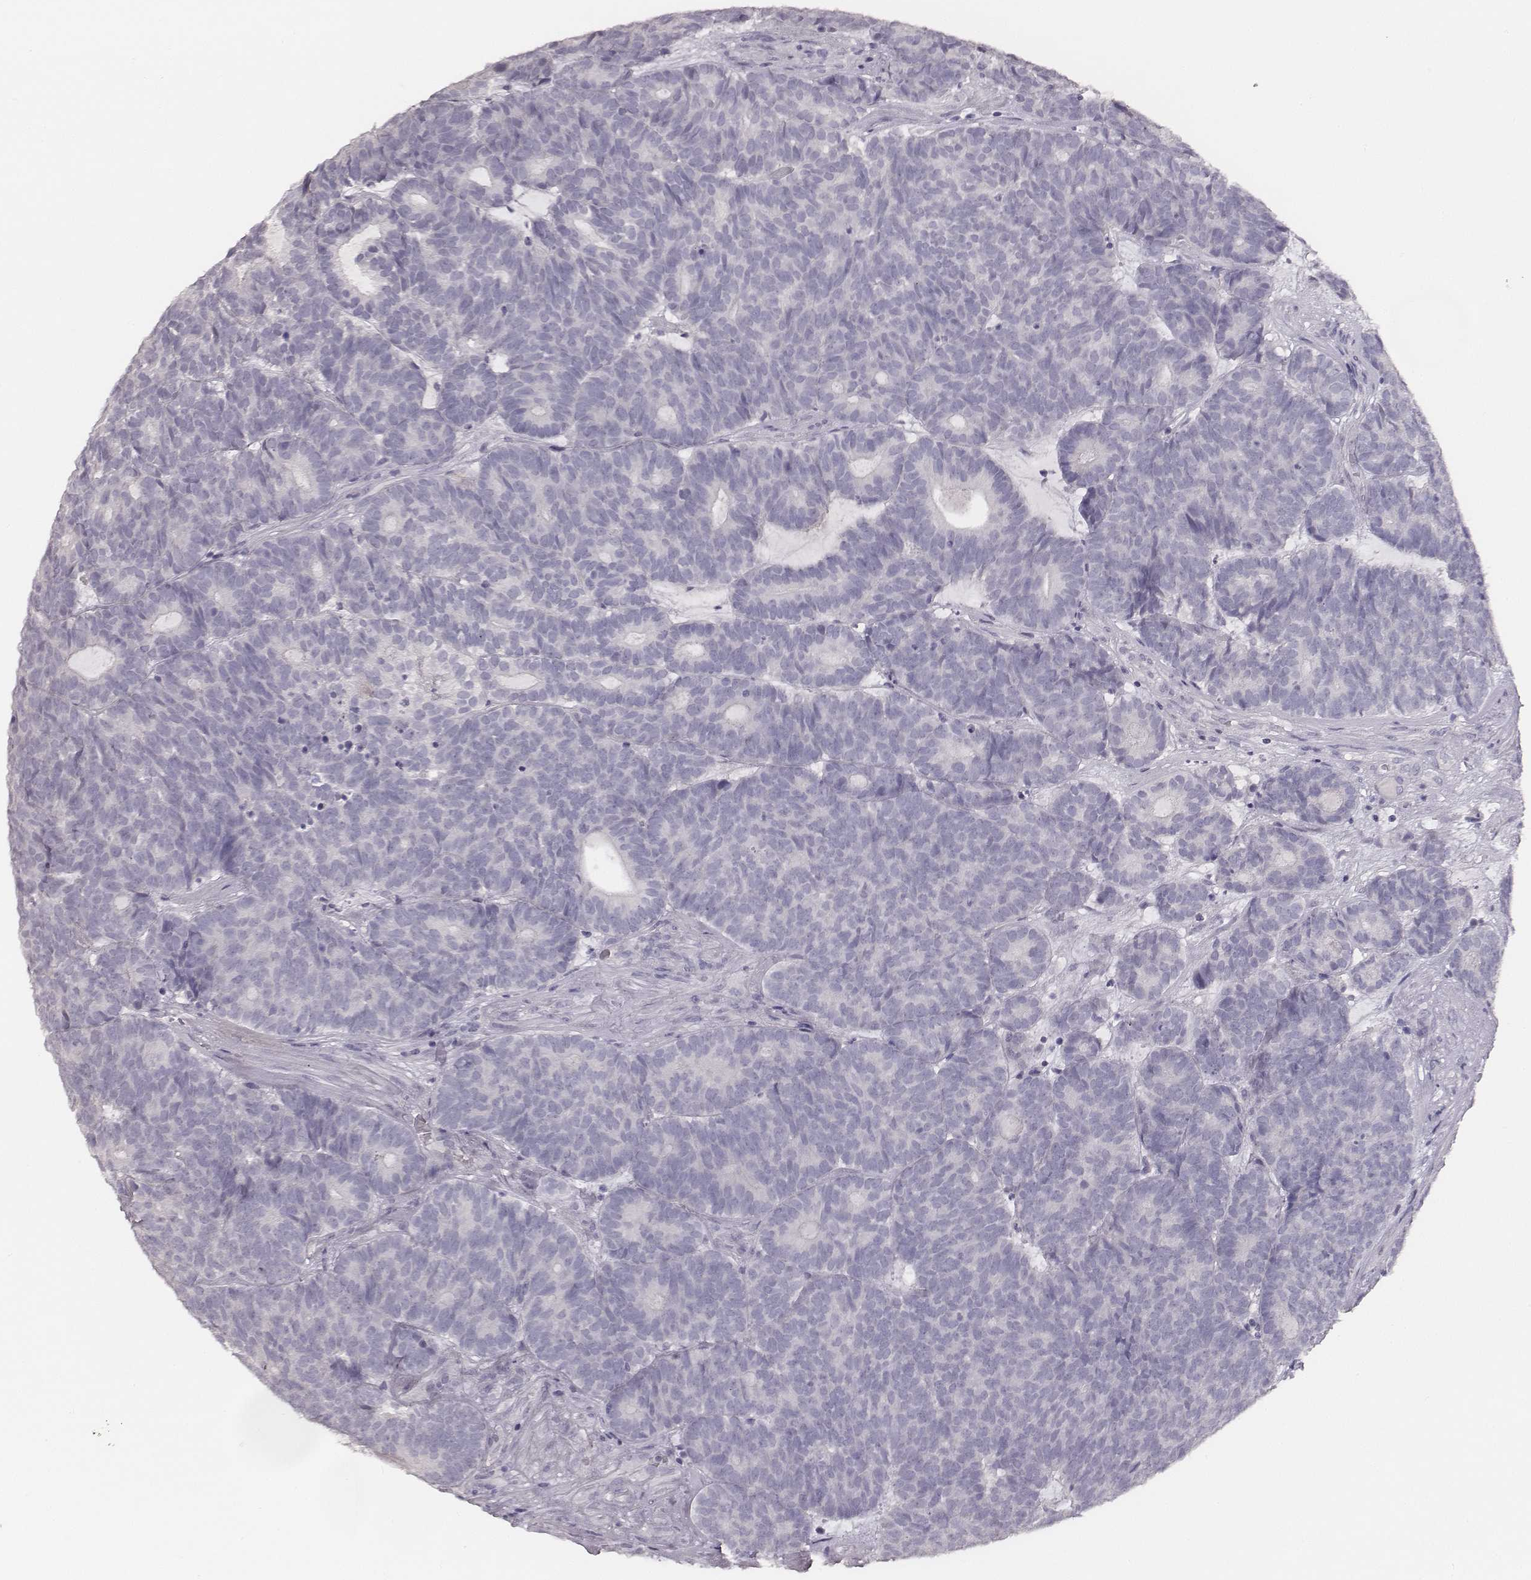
{"staining": {"intensity": "negative", "quantity": "none", "location": "none"}, "tissue": "head and neck cancer", "cell_type": "Tumor cells", "image_type": "cancer", "snomed": [{"axis": "morphology", "description": "Adenocarcinoma, NOS"}, {"axis": "topography", "description": "Head-Neck"}], "caption": "Tumor cells are negative for brown protein staining in head and neck adenocarcinoma.", "gene": "MYH6", "patient": {"sex": "female", "age": 81}}